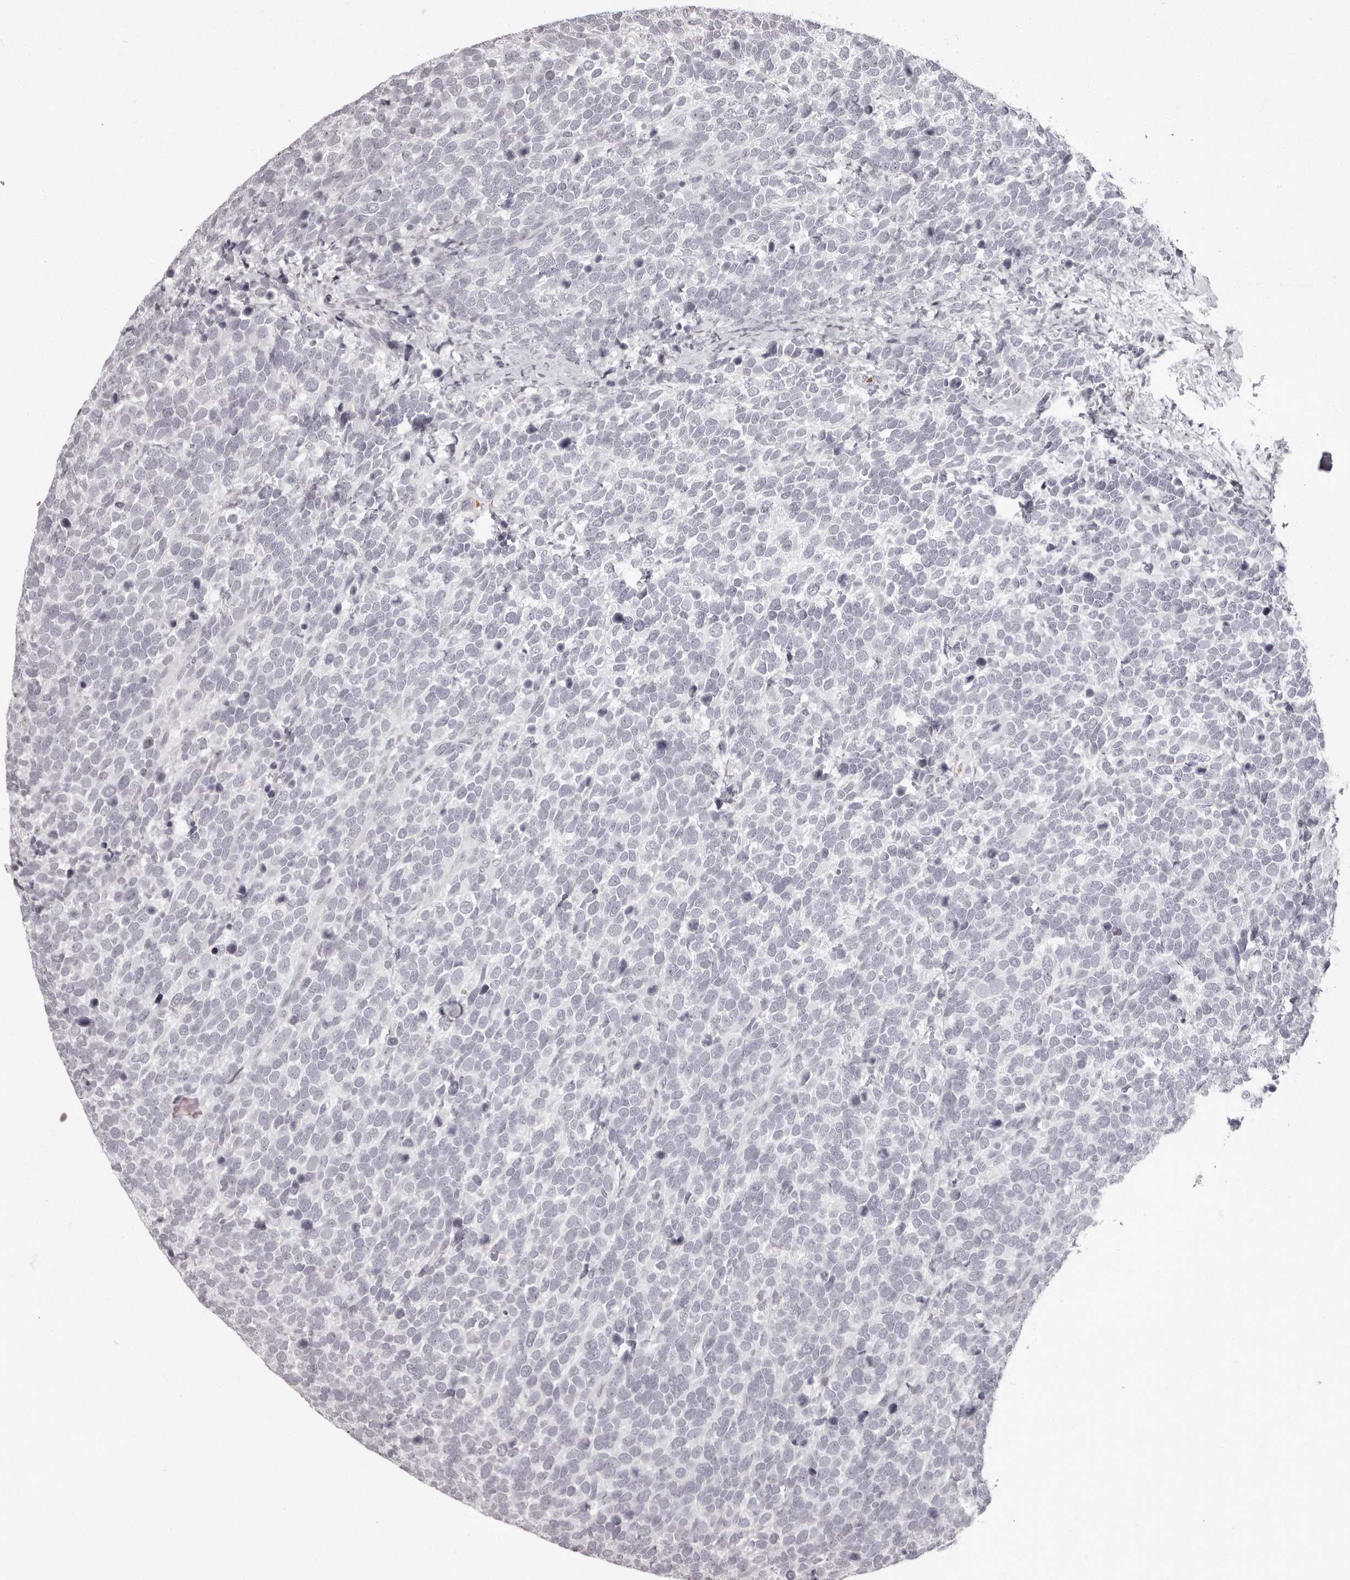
{"staining": {"intensity": "negative", "quantity": "none", "location": "none"}, "tissue": "urothelial cancer", "cell_type": "Tumor cells", "image_type": "cancer", "snomed": [{"axis": "morphology", "description": "Urothelial carcinoma, High grade"}, {"axis": "topography", "description": "Urinary bladder"}], "caption": "Urothelial cancer was stained to show a protein in brown. There is no significant staining in tumor cells.", "gene": "C8orf74", "patient": {"sex": "female", "age": 82}}